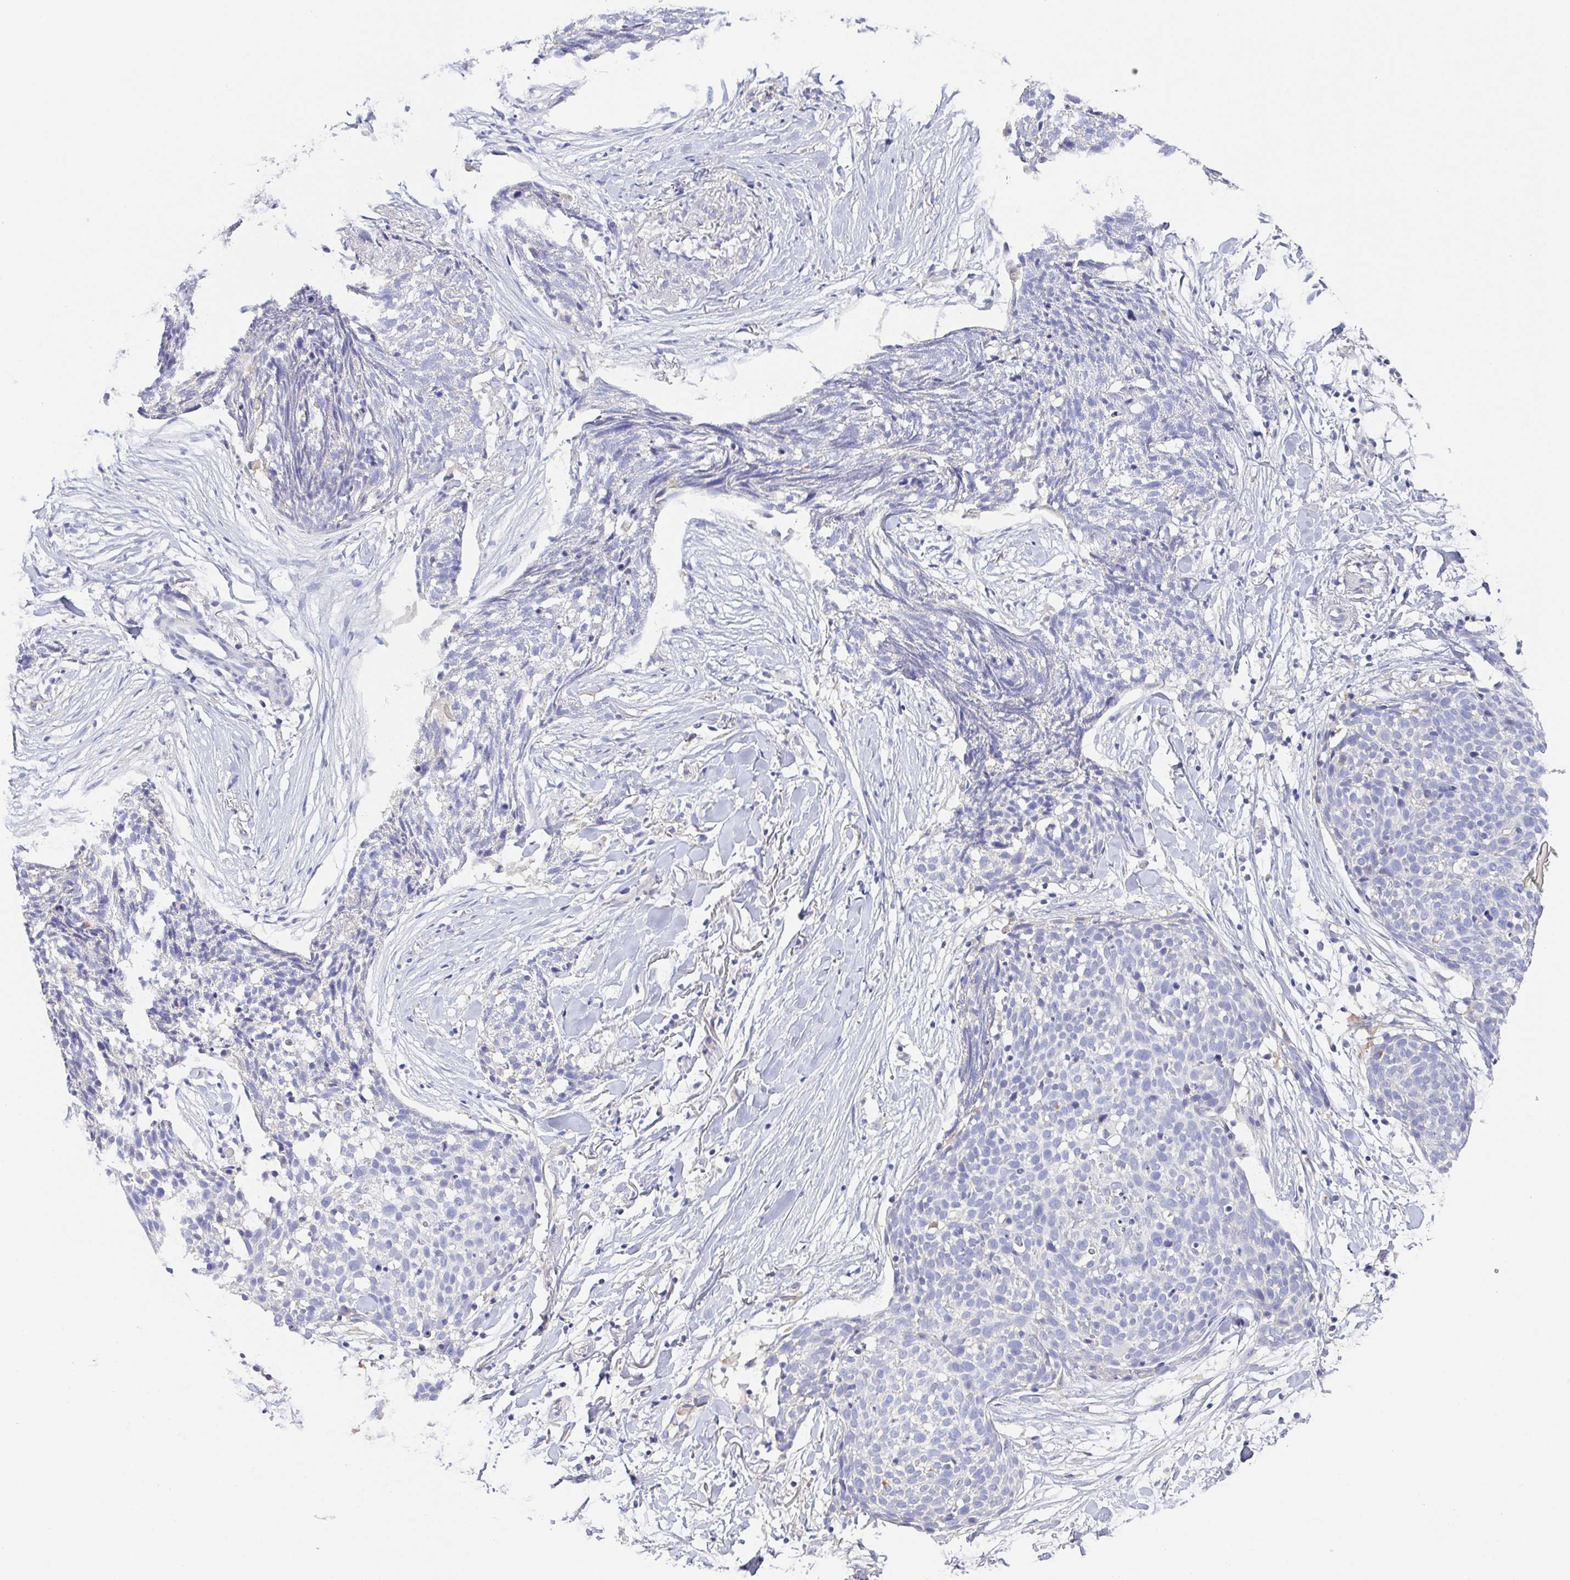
{"staining": {"intensity": "negative", "quantity": "none", "location": "none"}, "tissue": "skin cancer", "cell_type": "Tumor cells", "image_type": "cancer", "snomed": [{"axis": "morphology", "description": "Squamous cell carcinoma, NOS"}, {"axis": "topography", "description": "Skin"}, {"axis": "topography", "description": "Vulva"}], "caption": "Tumor cells show no significant staining in squamous cell carcinoma (skin). (DAB immunohistochemistry (IHC), high magnification).", "gene": "PKDREJ", "patient": {"sex": "female", "age": 75}}